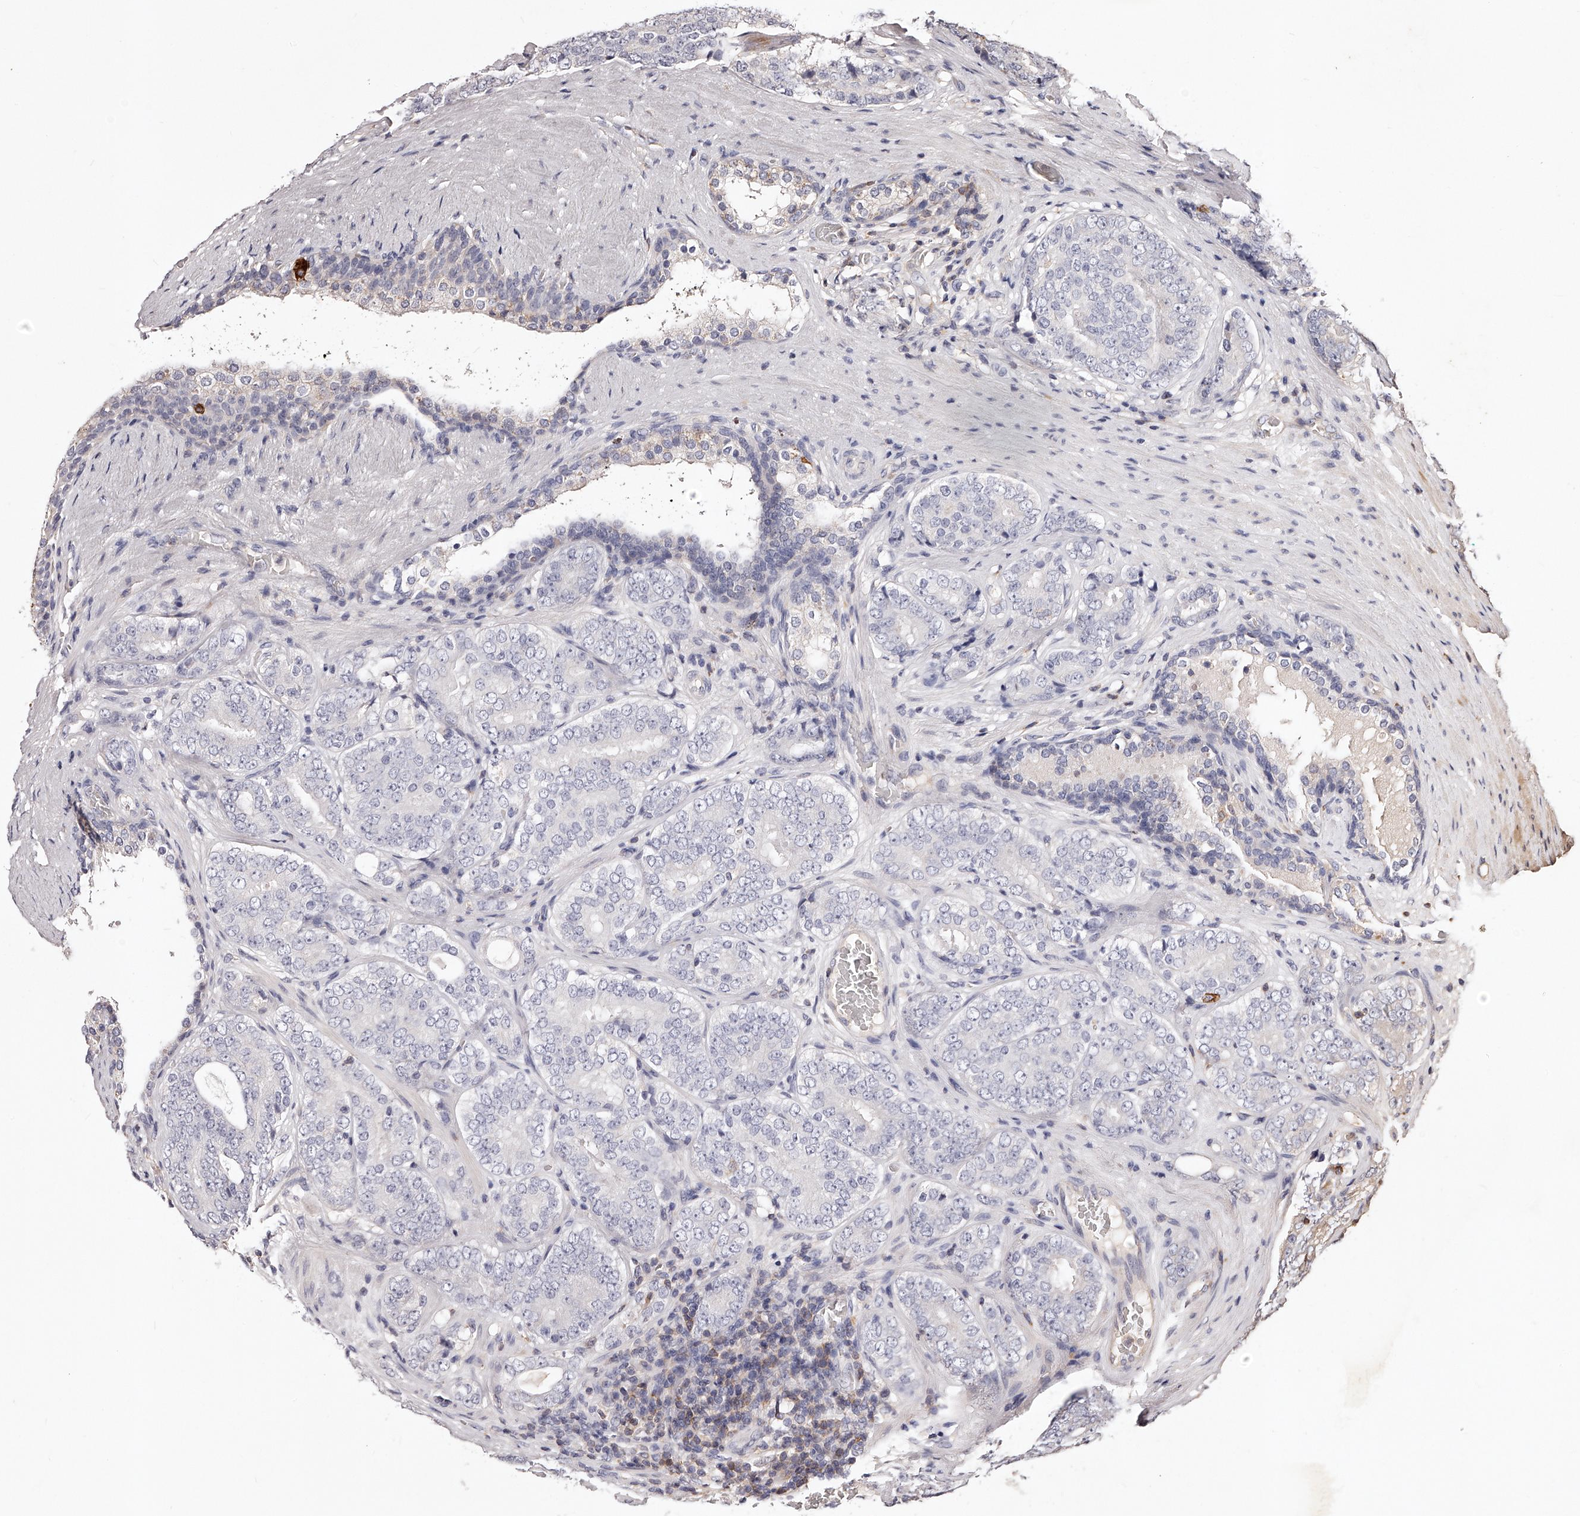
{"staining": {"intensity": "negative", "quantity": "none", "location": "none"}, "tissue": "prostate cancer", "cell_type": "Tumor cells", "image_type": "cancer", "snomed": [{"axis": "morphology", "description": "Adenocarcinoma, High grade"}, {"axis": "topography", "description": "Prostate"}], "caption": "Immunohistochemistry micrograph of human prostate cancer stained for a protein (brown), which reveals no expression in tumor cells.", "gene": "PHACTR1", "patient": {"sex": "male", "age": 56}}